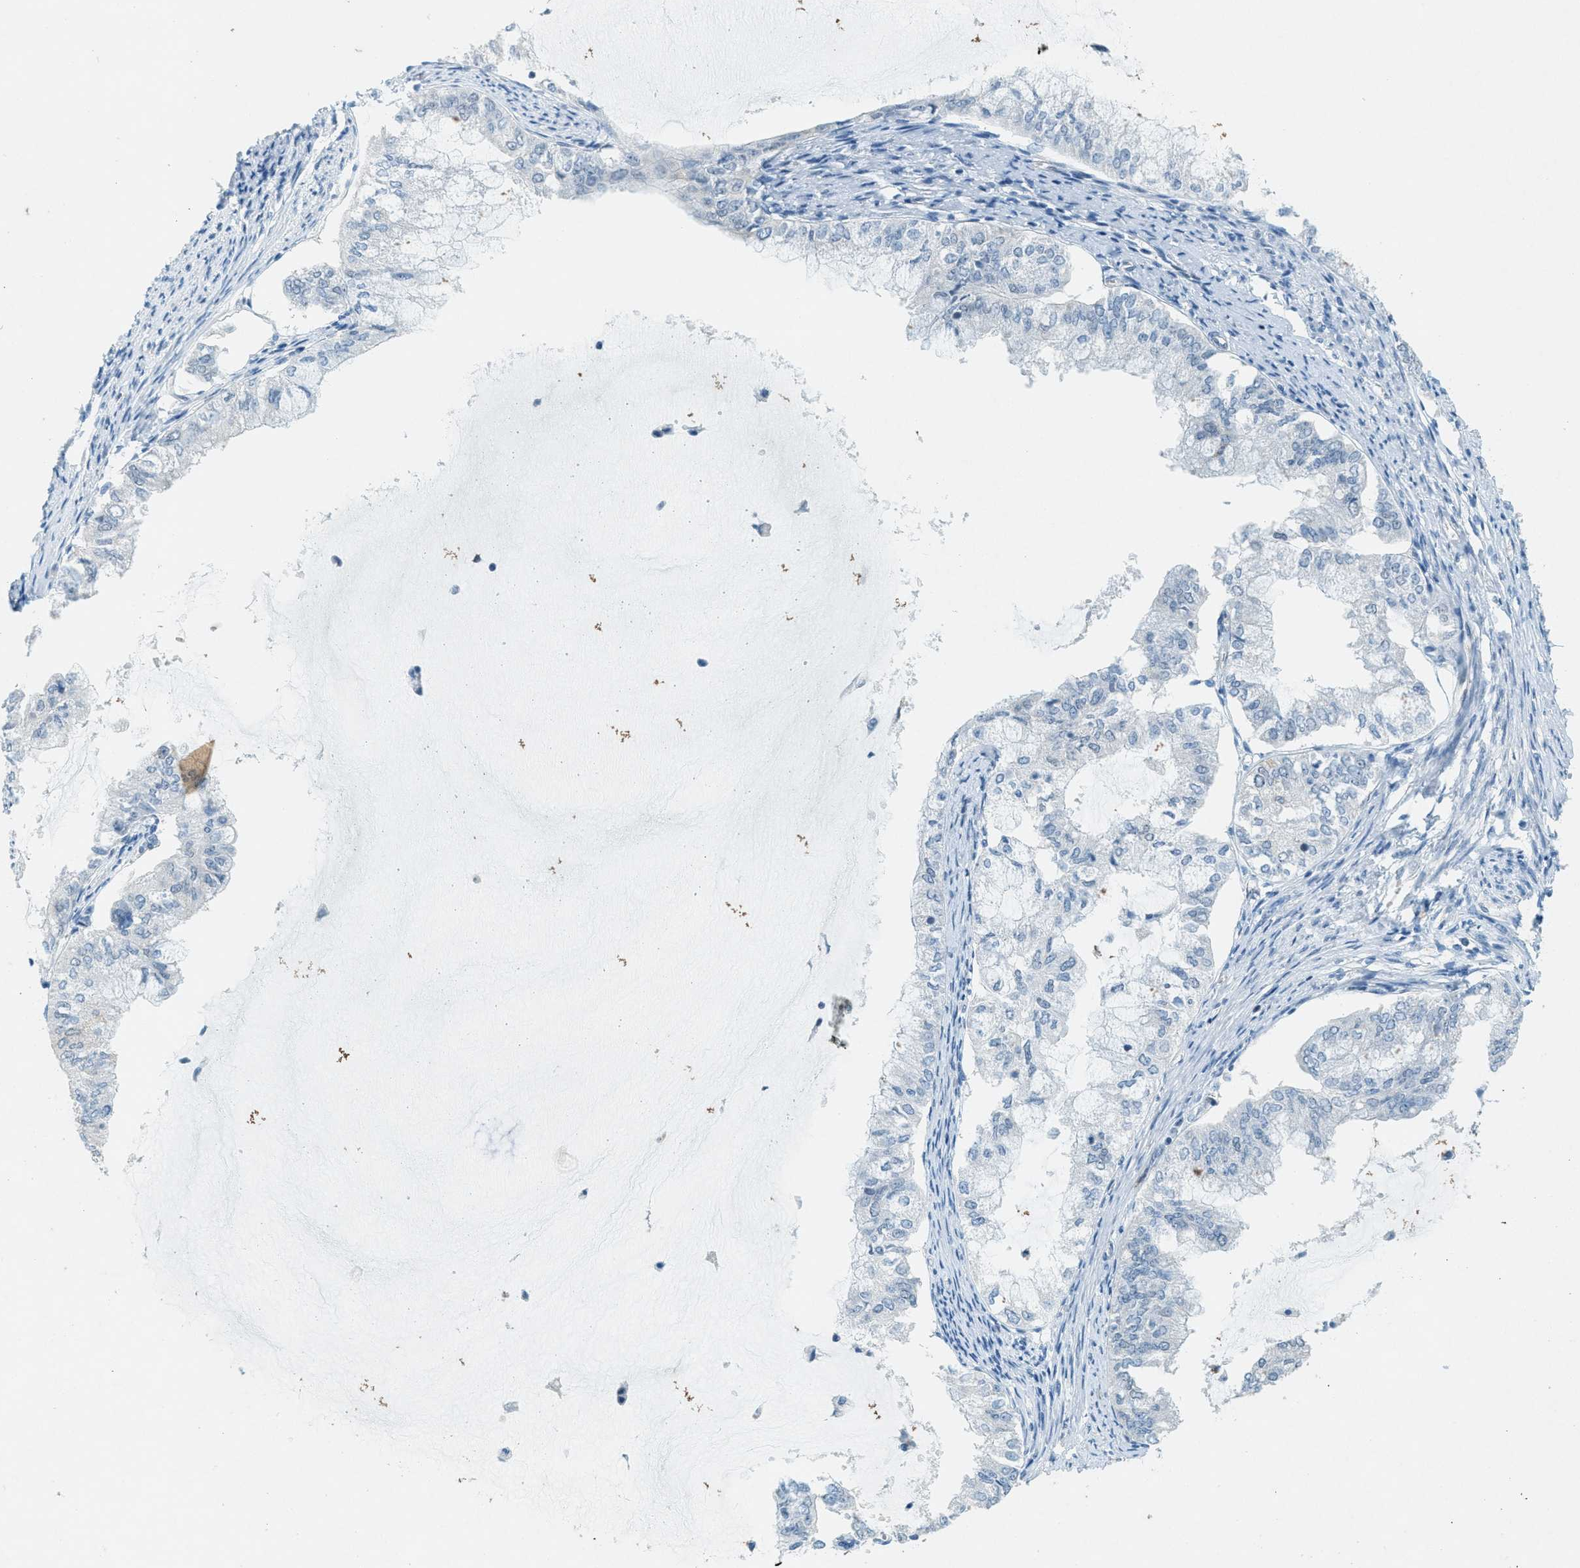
{"staining": {"intensity": "weak", "quantity": "<25%", "location": "cytoplasmic/membranous"}, "tissue": "endometrial cancer", "cell_type": "Tumor cells", "image_type": "cancer", "snomed": [{"axis": "morphology", "description": "Adenocarcinoma, NOS"}, {"axis": "topography", "description": "Endometrium"}], "caption": "This is an immunohistochemistry (IHC) photomicrograph of endometrial cancer. There is no staining in tumor cells.", "gene": "FYN", "patient": {"sex": "female", "age": 86}}